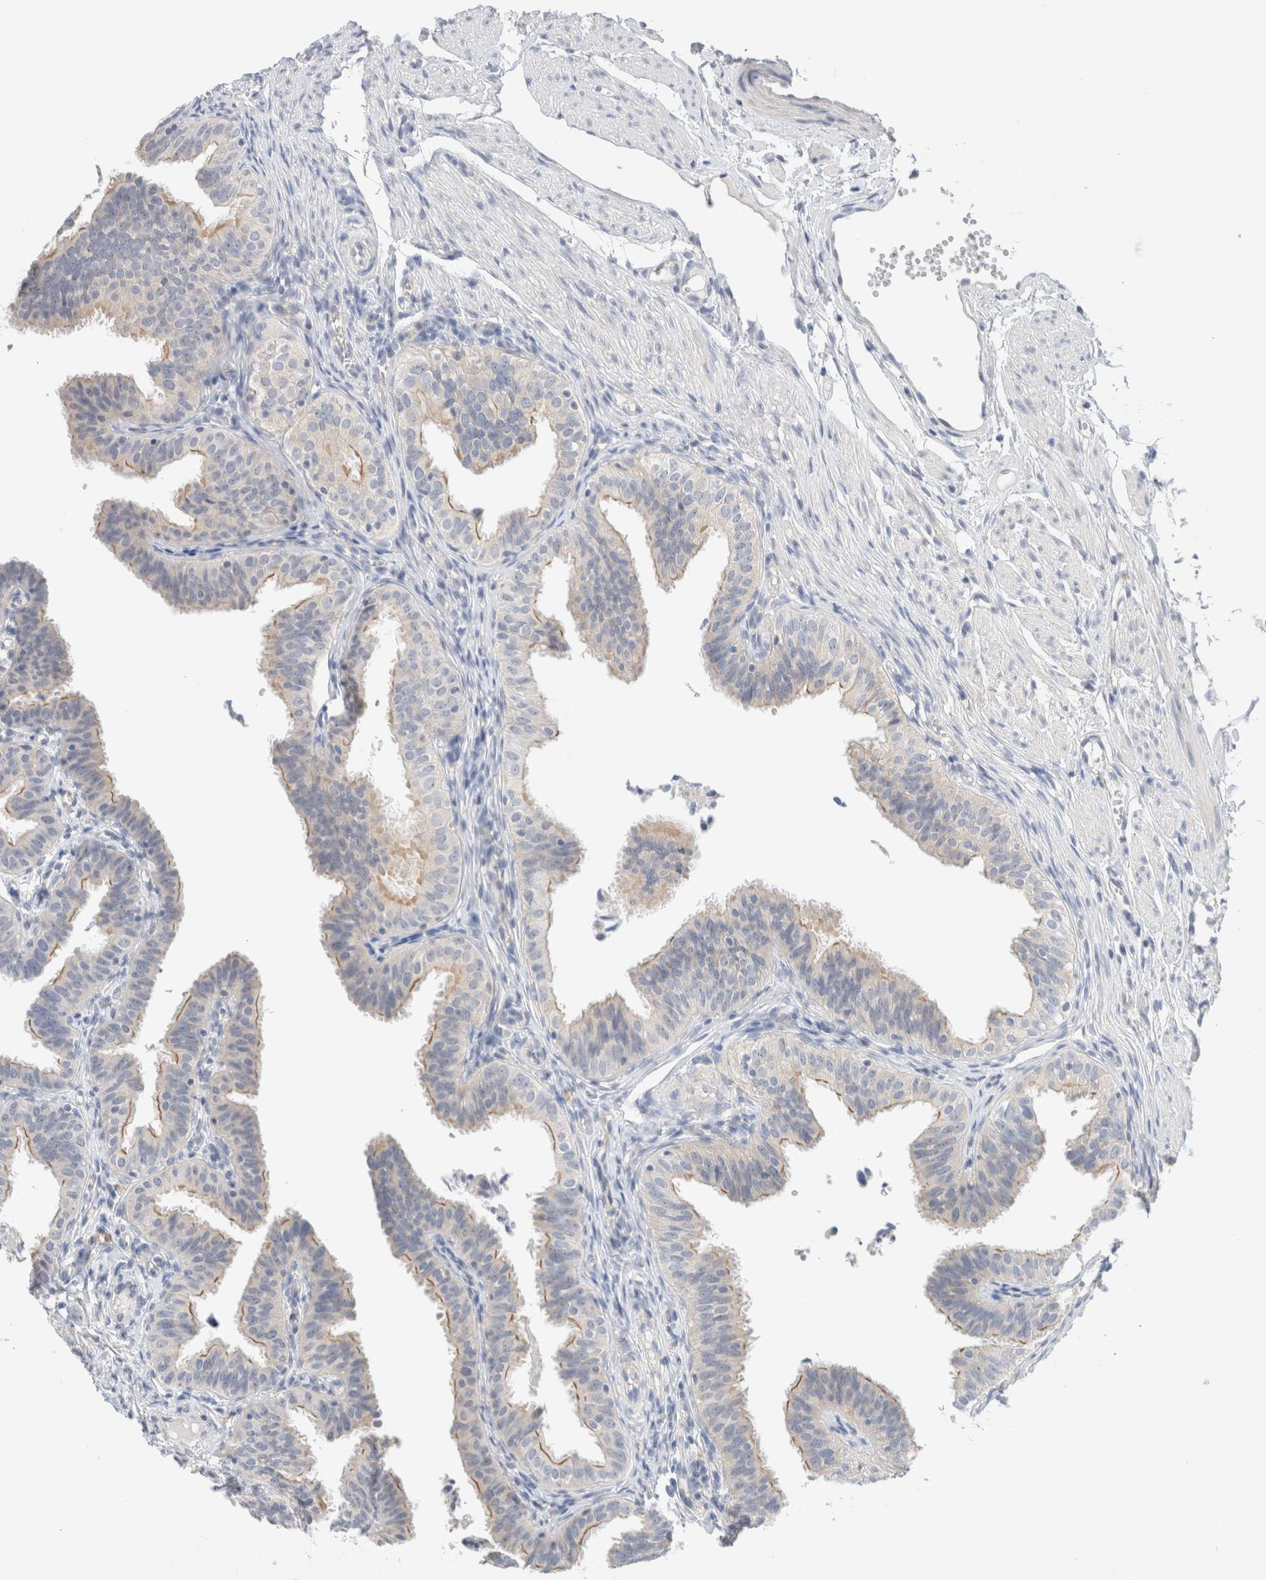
{"staining": {"intensity": "weak", "quantity": "25%-75%", "location": "cytoplasmic/membranous"}, "tissue": "fallopian tube", "cell_type": "Glandular cells", "image_type": "normal", "snomed": [{"axis": "morphology", "description": "Normal tissue, NOS"}, {"axis": "topography", "description": "Fallopian tube"}], "caption": "Immunohistochemistry staining of unremarkable fallopian tube, which demonstrates low levels of weak cytoplasmic/membranous positivity in about 25%-75% of glandular cells indicating weak cytoplasmic/membranous protein expression. The staining was performed using DAB (3,3'-diaminobenzidine) (brown) for protein detection and nuclei were counterstained in hematoxylin (blue).", "gene": "SDR16C5", "patient": {"sex": "female", "age": 35}}